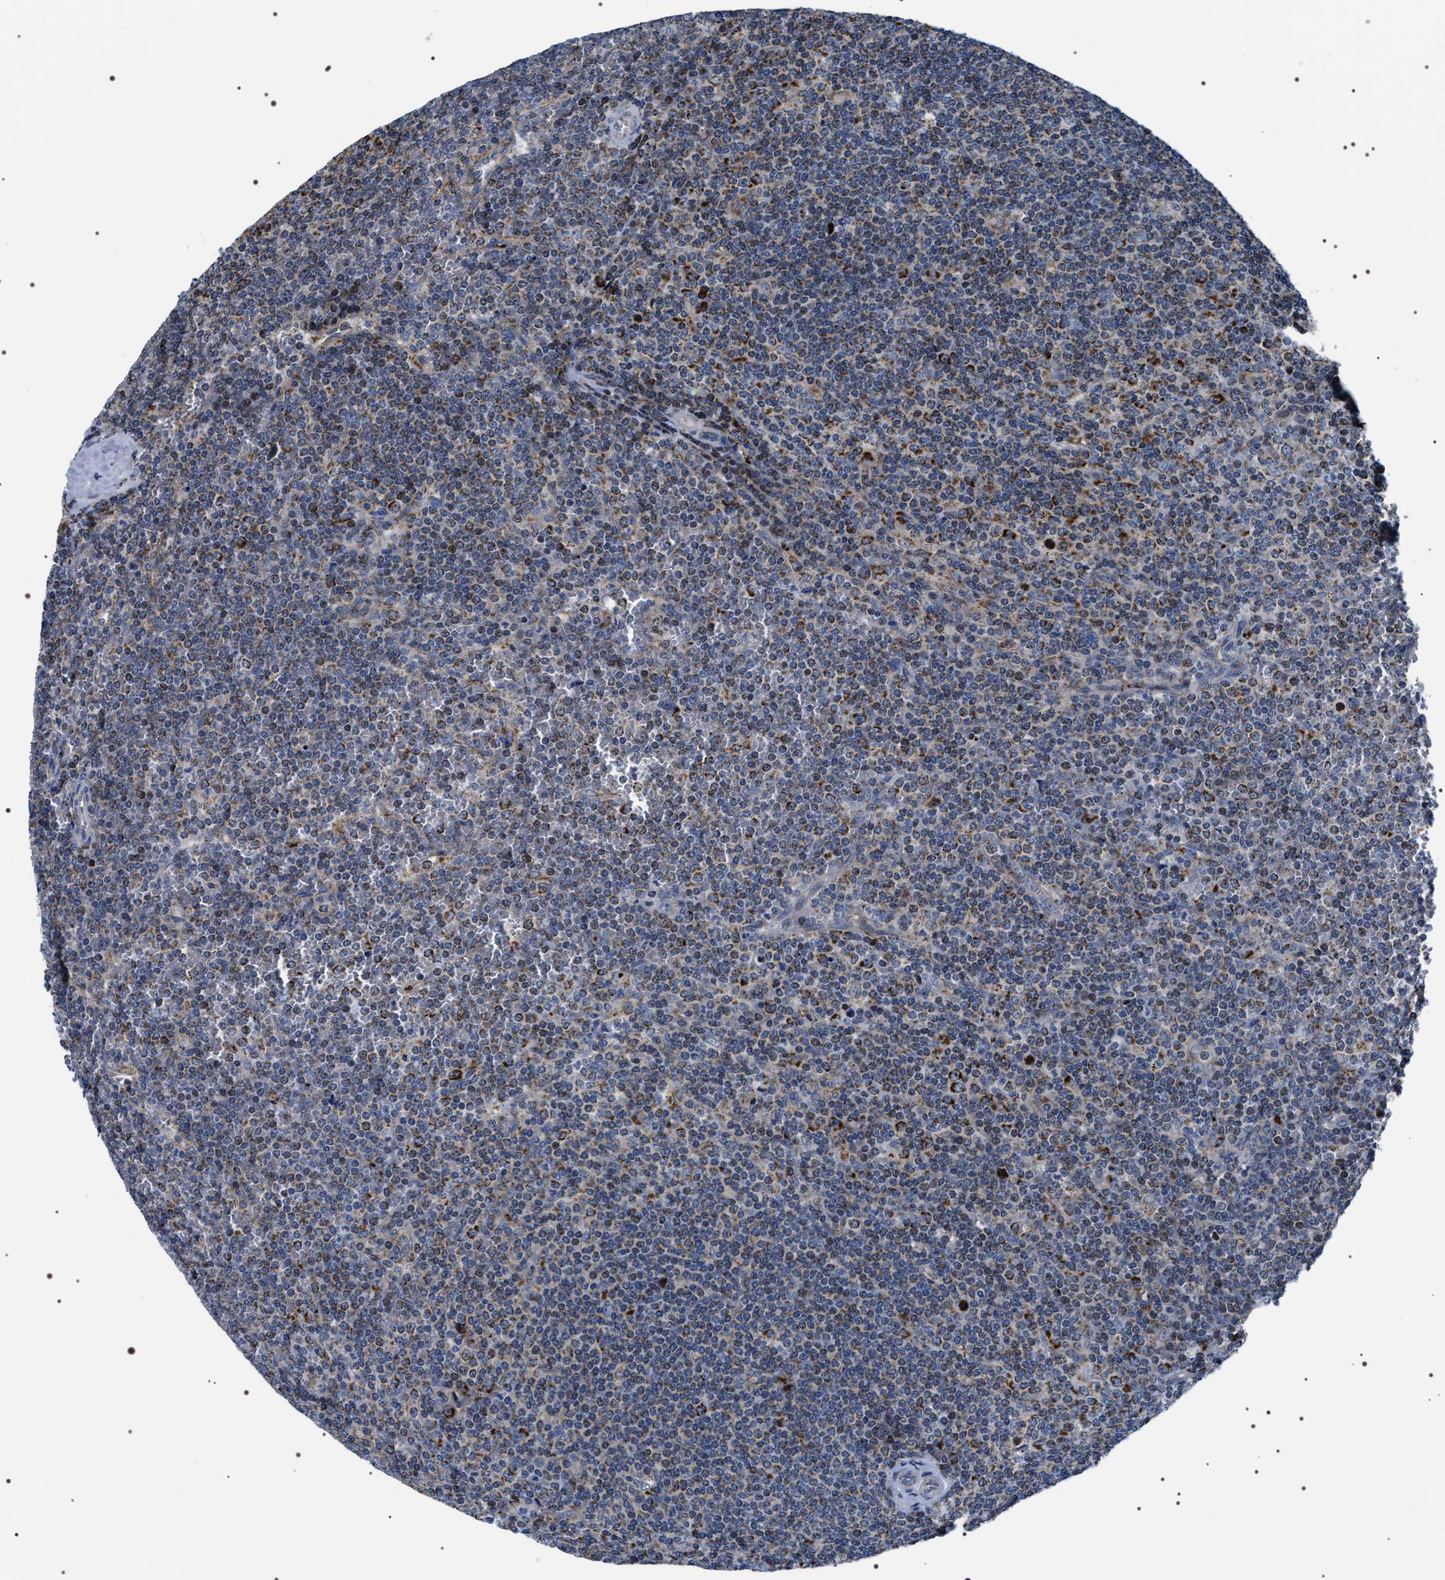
{"staining": {"intensity": "moderate", "quantity": ">75%", "location": "cytoplasmic/membranous"}, "tissue": "lymphoma", "cell_type": "Tumor cells", "image_type": "cancer", "snomed": [{"axis": "morphology", "description": "Malignant lymphoma, non-Hodgkin's type, Low grade"}, {"axis": "topography", "description": "Spleen"}], "caption": "Malignant lymphoma, non-Hodgkin's type (low-grade) stained for a protein exhibits moderate cytoplasmic/membranous positivity in tumor cells.", "gene": "NTMT1", "patient": {"sex": "female", "age": 19}}